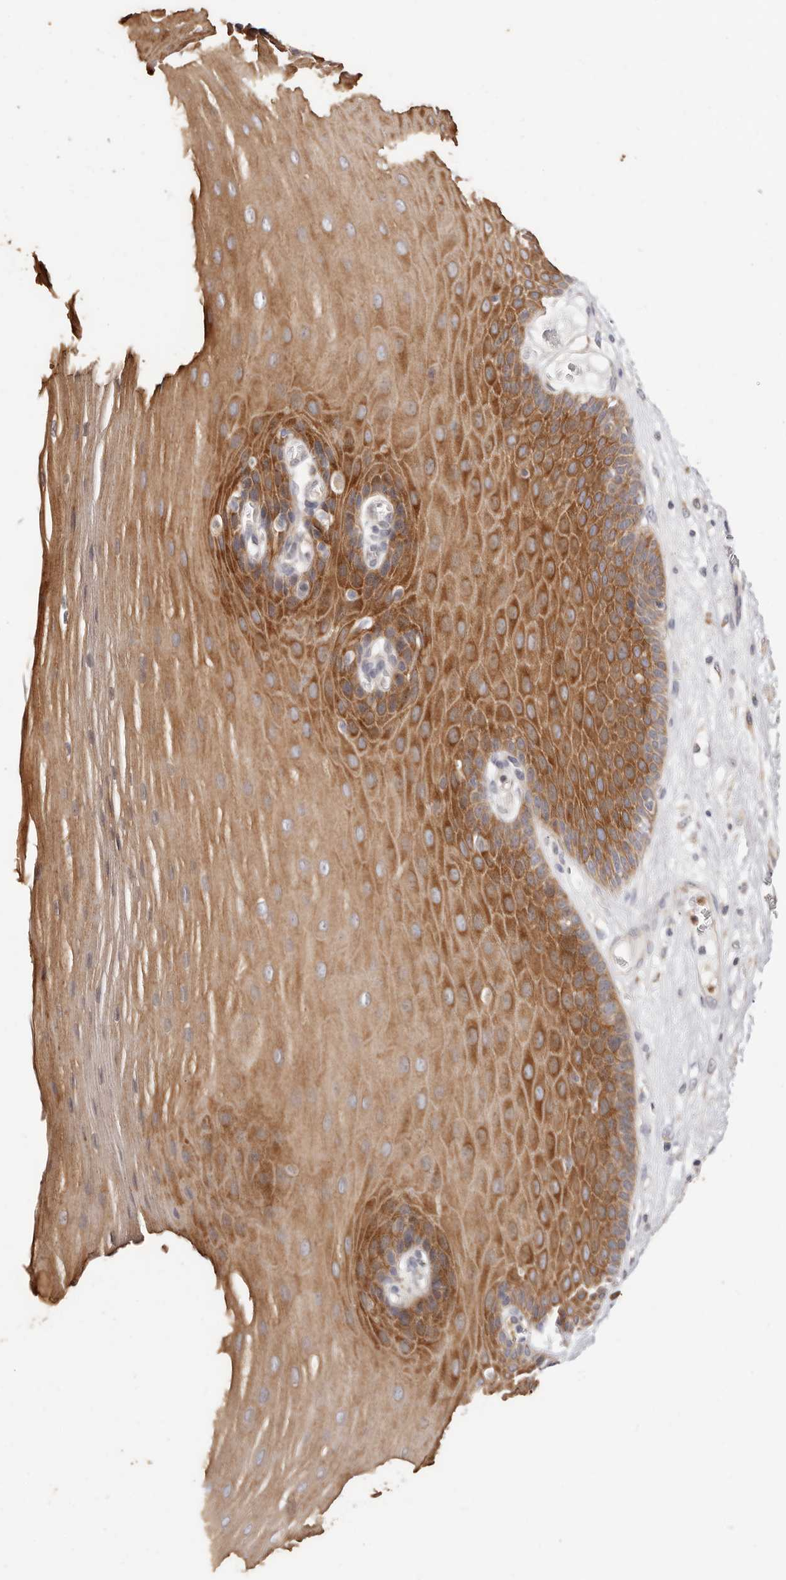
{"staining": {"intensity": "moderate", "quantity": ">75%", "location": "cytoplasmic/membranous"}, "tissue": "esophagus", "cell_type": "Squamous epithelial cells", "image_type": "normal", "snomed": [{"axis": "morphology", "description": "Normal tissue, NOS"}, {"axis": "topography", "description": "Esophagus"}], "caption": "This histopathology image exhibits immunohistochemistry staining of normal esophagus, with medium moderate cytoplasmic/membranous expression in about >75% of squamous epithelial cells.", "gene": "BCL2L15", "patient": {"sex": "male", "age": 62}}